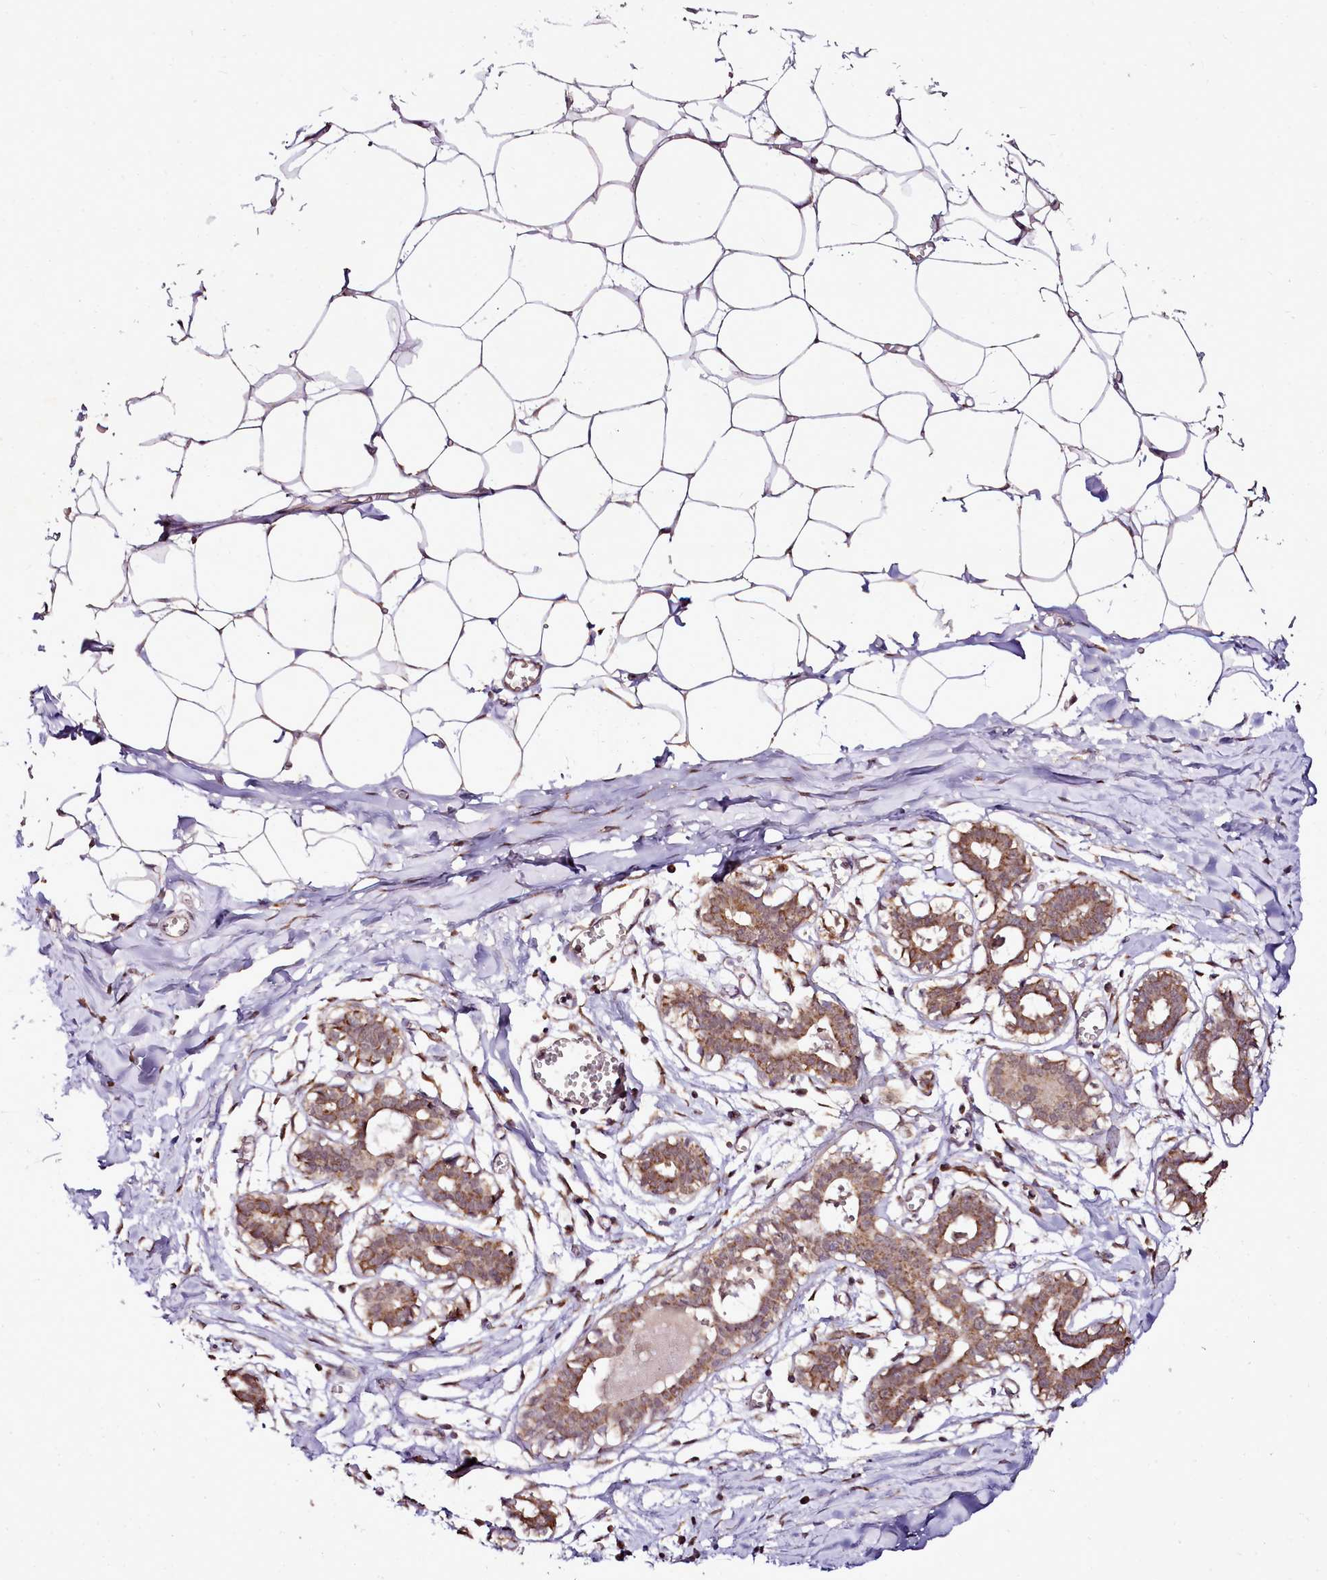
{"staining": {"intensity": "weak", "quantity": "25%-75%", "location": "cytoplasmic/membranous"}, "tissue": "breast", "cell_type": "Adipocytes", "image_type": "normal", "snomed": [{"axis": "morphology", "description": "Normal tissue, NOS"}, {"axis": "topography", "description": "Breast"}], "caption": "Brown immunohistochemical staining in normal human breast displays weak cytoplasmic/membranous staining in about 25%-75% of adipocytes. (IHC, brightfield microscopy, high magnification).", "gene": "EDIL3", "patient": {"sex": "female", "age": 27}}